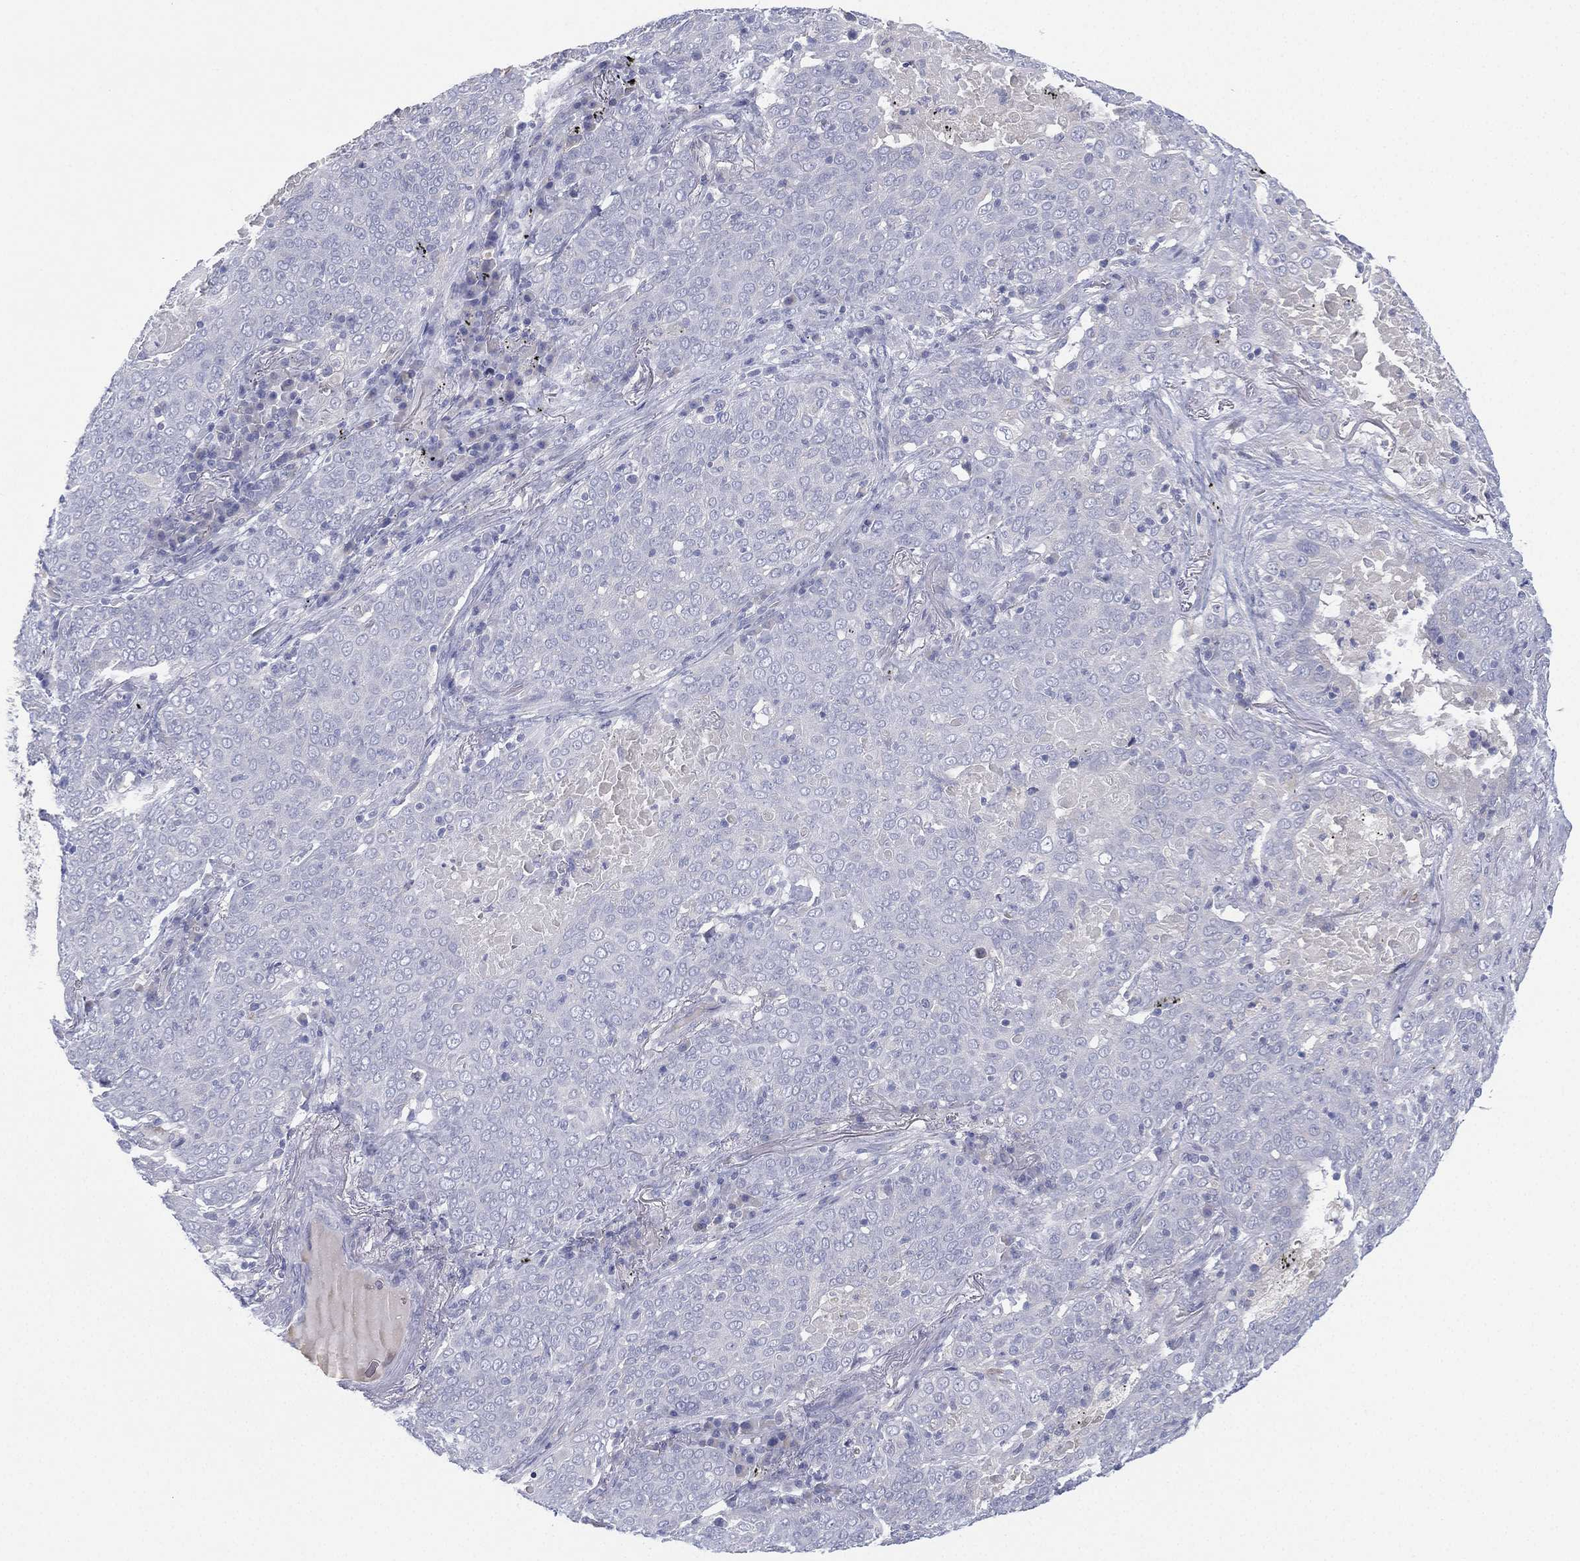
{"staining": {"intensity": "negative", "quantity": "none", "location": "none"}, "tissue": "lung cancer", "cell_type": "Tumor cells", "image_type": "cancer", "snomed": [{"axis": "morphology", "description": "Squamous cell carcinoma, NOS"}, {"axis": "topography", "description": "Lung"}], "caption": "Human lung cancer stained for a protein using immunohistochemistry (IHC) demonstrates no expression in tumor cells.", "gene": "CYP2D6", "patient": {"sex": "male", "age": 82}}